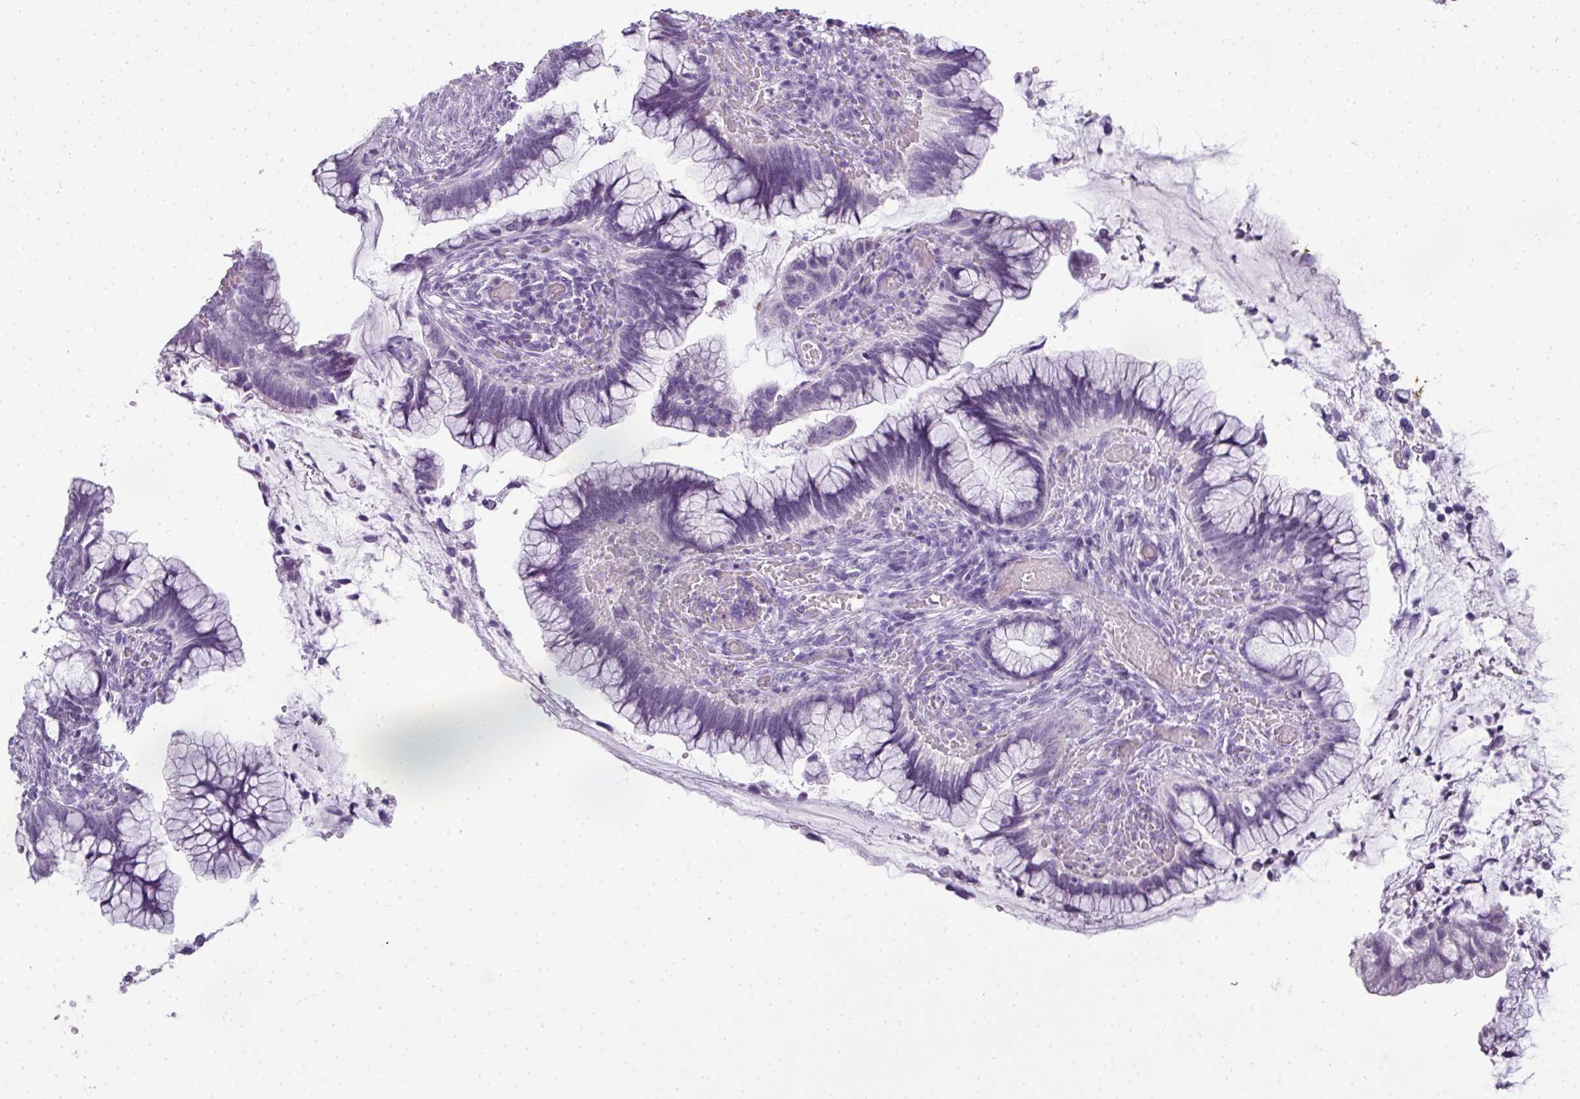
{"staining": {"intensity": "negative", "quantity": "none", "location": "none"}, "tissue": "cervical cancer", "cell_type": "Tumor cells", "image_type": "cancer", "snomed": [{"axis": "morphology", "description": "Adenocarcinoma, NOS"}, {"axis": "topography", "description": "Cervix"}], "caption": "Tumor cells are negative for protein expression in human cervical cancer (adenocarcinoma).", "gene": "RBMY1F", "patient": {"sex": "female", "age": 44}}